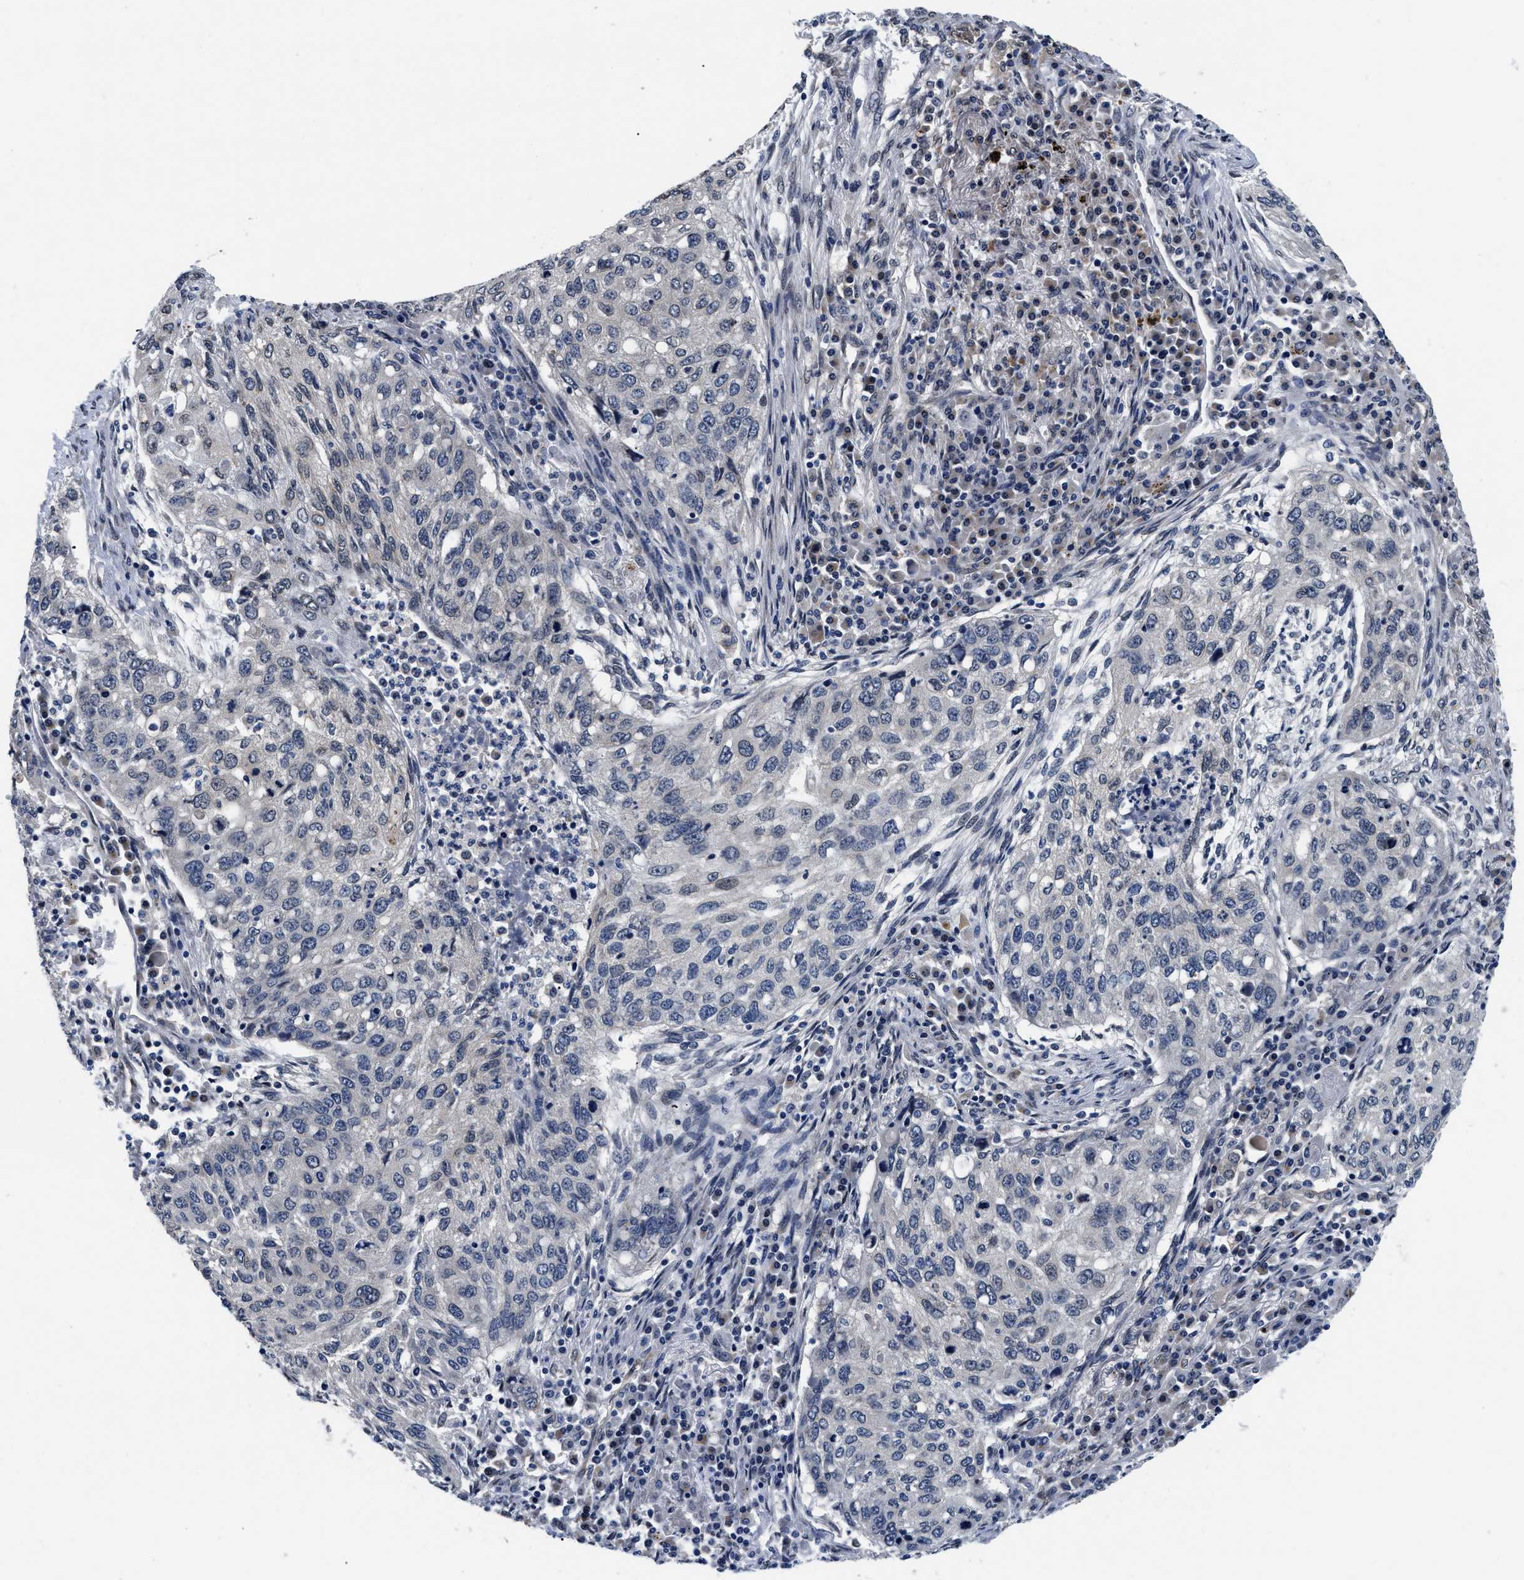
{"staining": {"intensity": "negative", "quantity": "none", "location": "none"}, "tissue": "lung cancer", "cell_type": "Tumor cells", "image_type": "cancer", "snomed": [{"axis": "morphology", "description": "Squamous cell carcinoma, NOS"}, {"axis": "topography", "description": "Lung"}], "caption": "The photomicrograph reveals no significant expression in tumor cells of lung cancer.", "gene": "SNX10", "patient": {"sex": "female", "age": 63}}